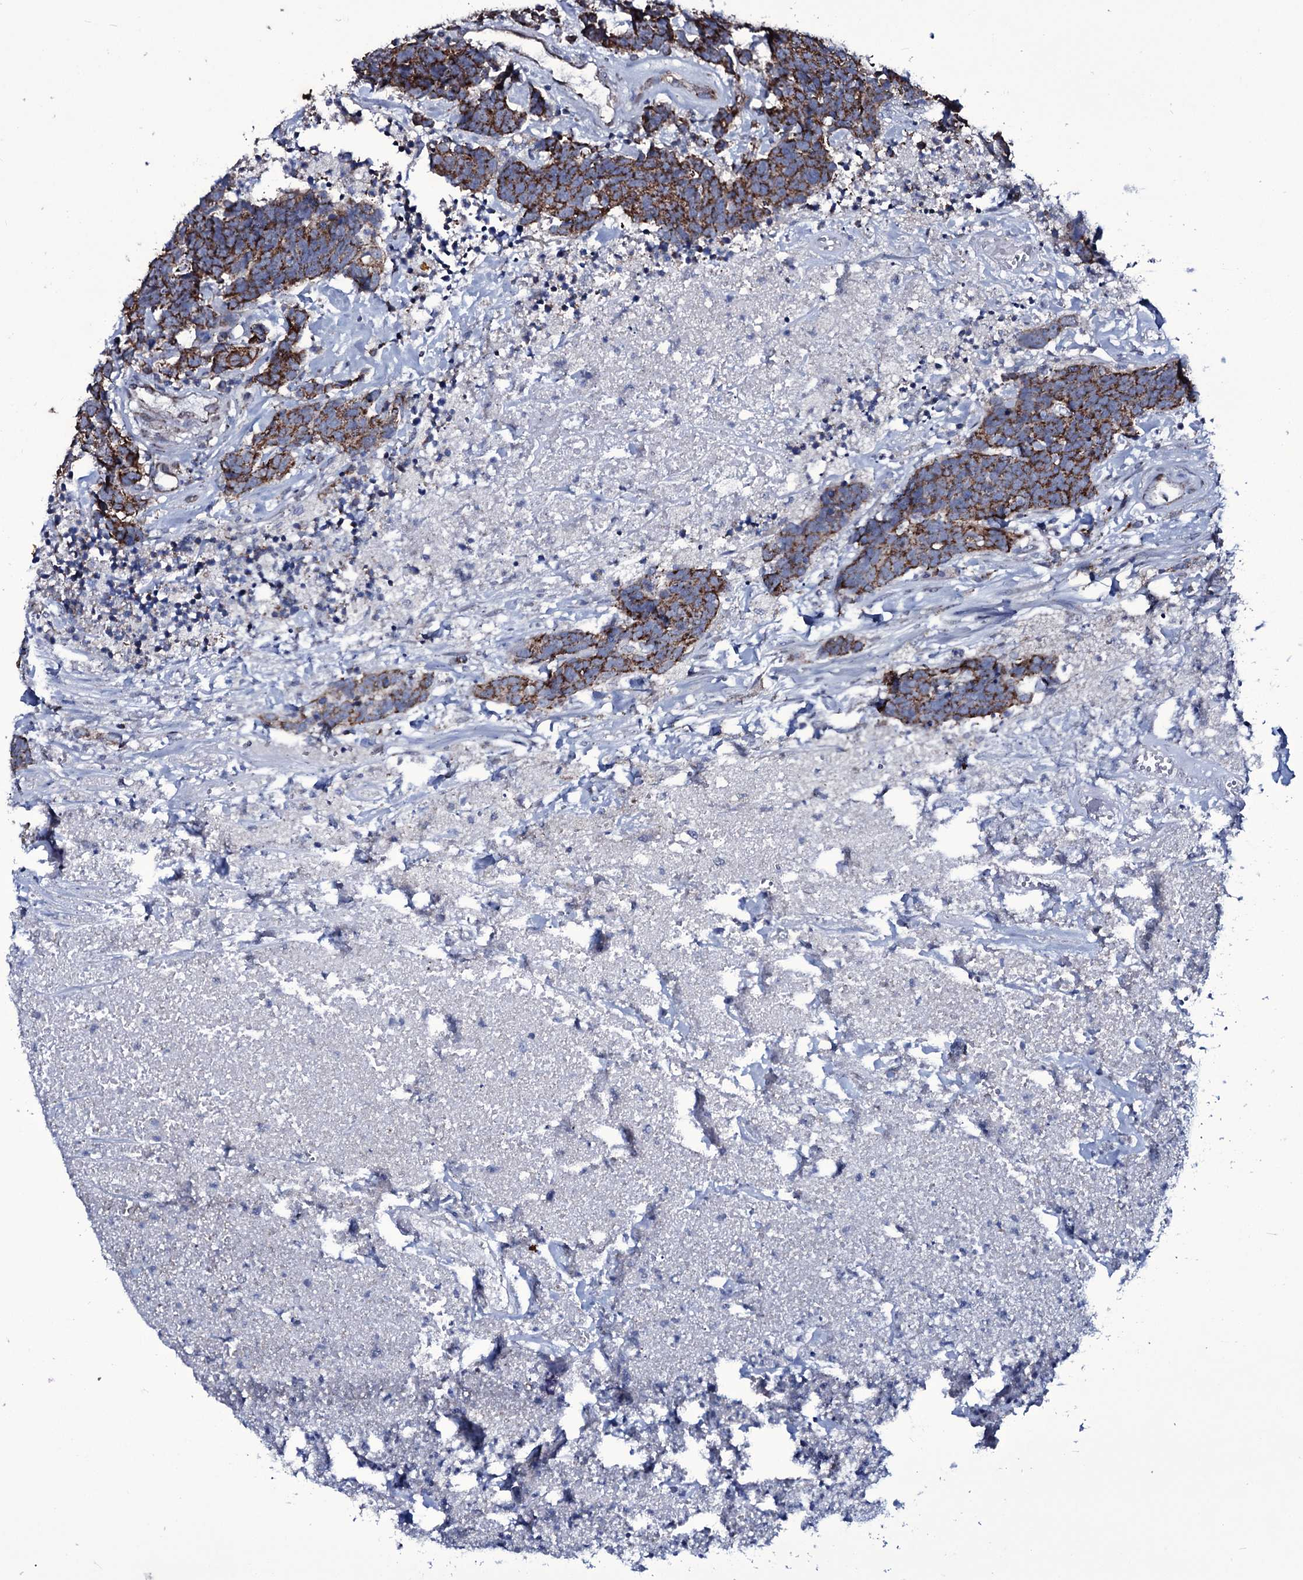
{"staining": {"intensity": "strong", "quantity": ">75%", "location": "cytoplasmic/membranous"}, "tissue": "carcinoid", "cell_type": "Tumor cells", "image_type": "cancer", "snomed": [{"axis": "morphology", "description": "Carcinoma, NOS"}, {"axis": "morphology", "description": "Carcinoid, malignant, NOS"}, {"axis": "topography", "description": "Urinary bladder"}], "caption": "This image displays immunohistochemistry staining of carcinoid, with high strong cytoplasmic/membranous staining in about >75% of tumor cells.", "gene": "WIPF3", "patient": {"sex": "male", "age": 57}}